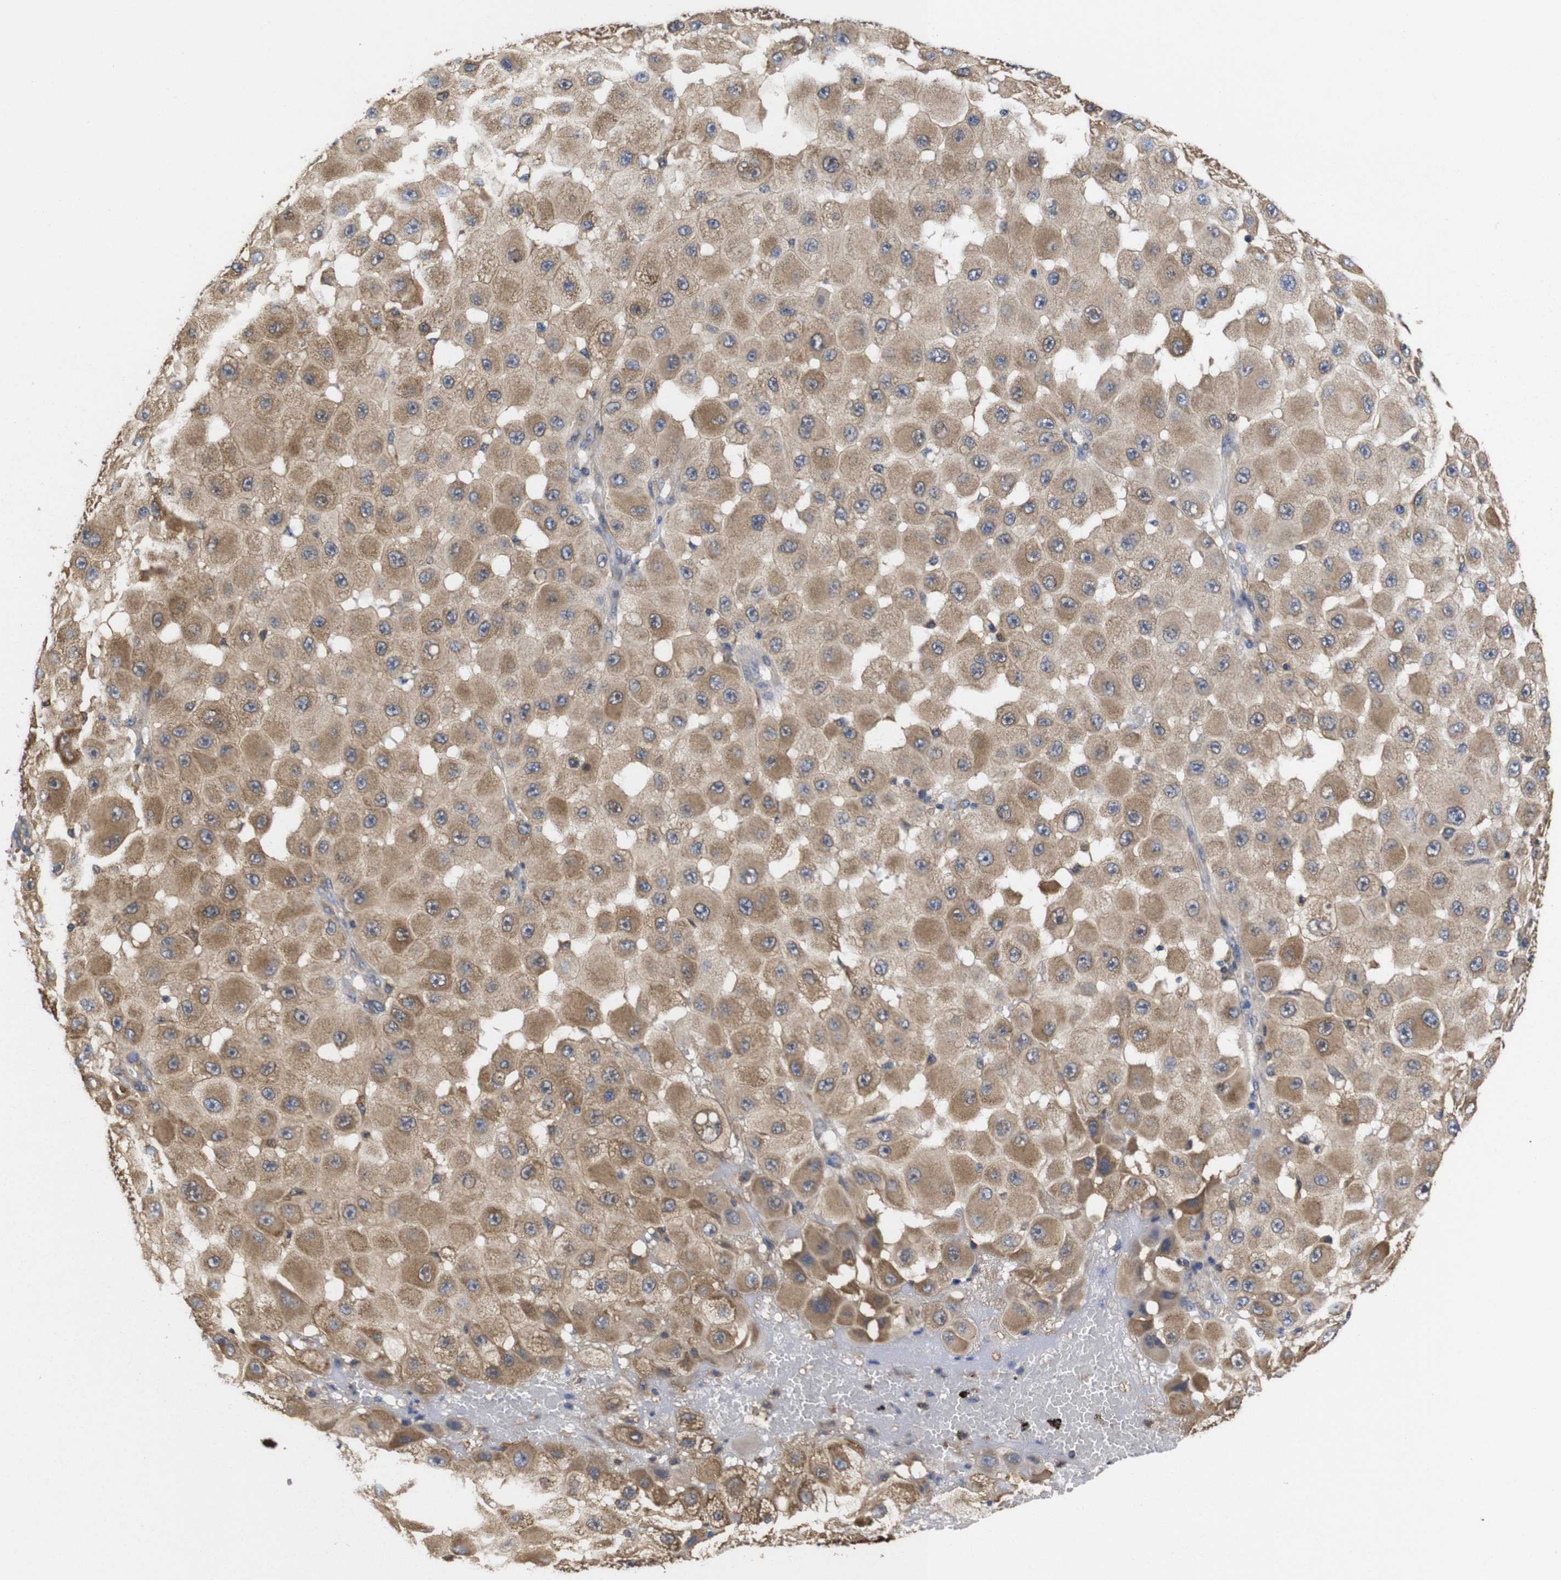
{"staining": {"intensity": "moderate", "quantity": ">75%", "location": "cytoplasmic/membranous"}, "tissue": "melanoma", "cell_type": "Tumor cells", "image_type": "cancer", "snomed": [{"axis": "morphology", "description": "Malignant melanoma, NOS"}, {"axis": "topography", "description": "Skin"}], "caption": "Immunohistochemical staining of melanoma exhibits medium levels of moderate cytoplasmic/membranous positivity in about >75% of tumor cells. (Brightfield microscopy of DAB IHC at high magnification).", "gene": "LRRCC1", "patient": {"sex": "female", "age": 81}}